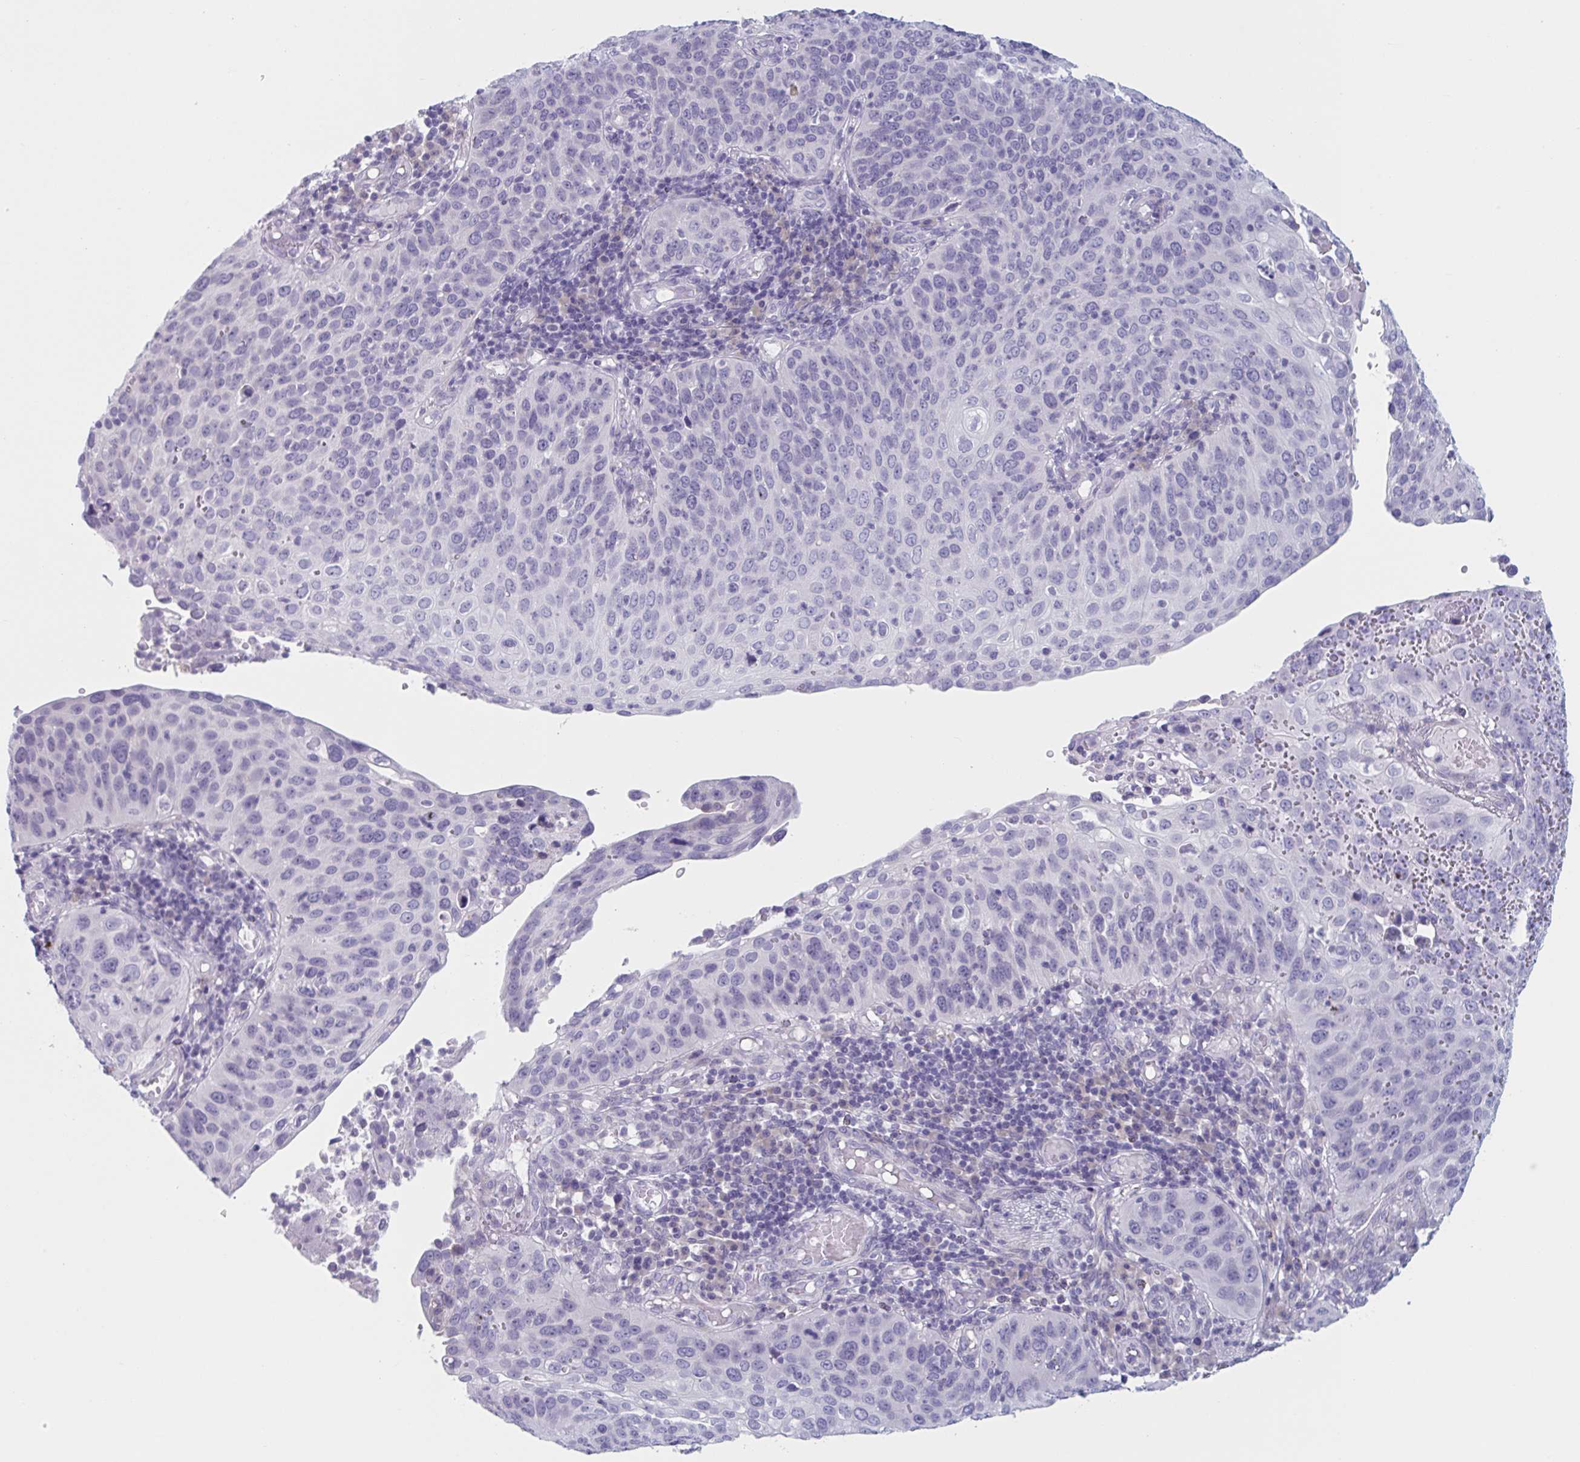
{"staining": {"intensity": "negative", "quantity": "none", "location": "none"}, "tissue": "cervical cancer", "cell_type": "Tumor cells", "image_type": "cancer", "snomed": [{"axis": "morphology", "description": "Squamous cell carcinoma, NOS"}, {"axis": "topography", "description": "Cervix"}], "caption": "Tumor cells show no significant protein positivity in squamous cell carcinoma (cervical).", "gene": "HSD11B2", "patient": {"sex": "female", "age": 36}}